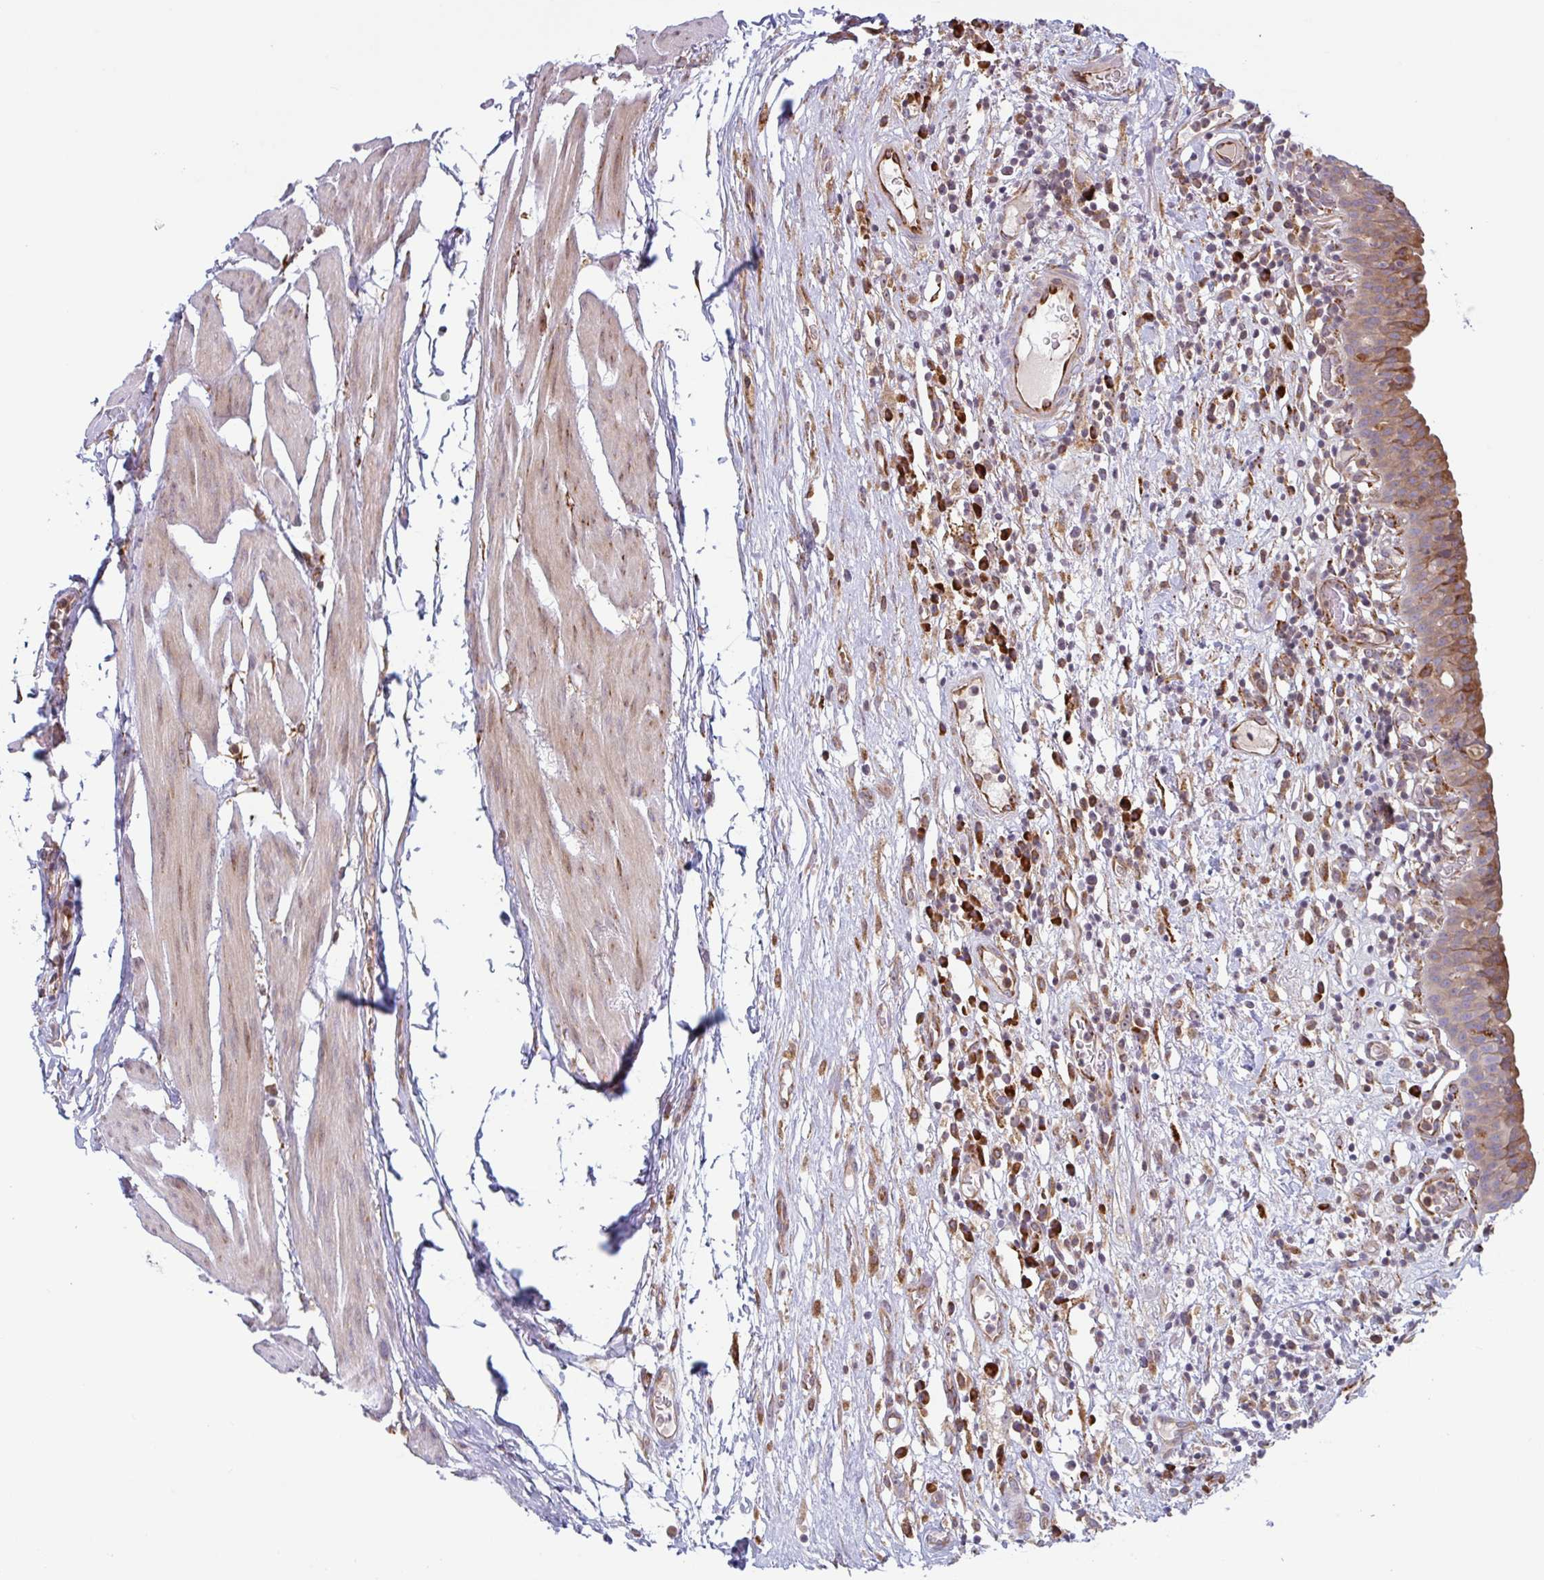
{"staining": {"intensity": "moderate", "quantity": "25%-75%", "location": "cytoplasmic/membranous"}, "tissue": "urinary bladder", "cell_type": "Urothelial cells", "image_type": "normal", "snomed": [{"axis": "morphology", "description": "Normal tissue, NOS"}, {"axis": "morphology", "description": "Inflammation, NOS"}, {"axis": "topography", "description": "Urinary bladder"}], "caption": "Urothelial cells show moderate cytoplasmic/membranous staining in about 25%-75% of cells in unremarkable urinary bladder.", "gene": "RIT1", "patient": {"sex": "male", "age": 57}}